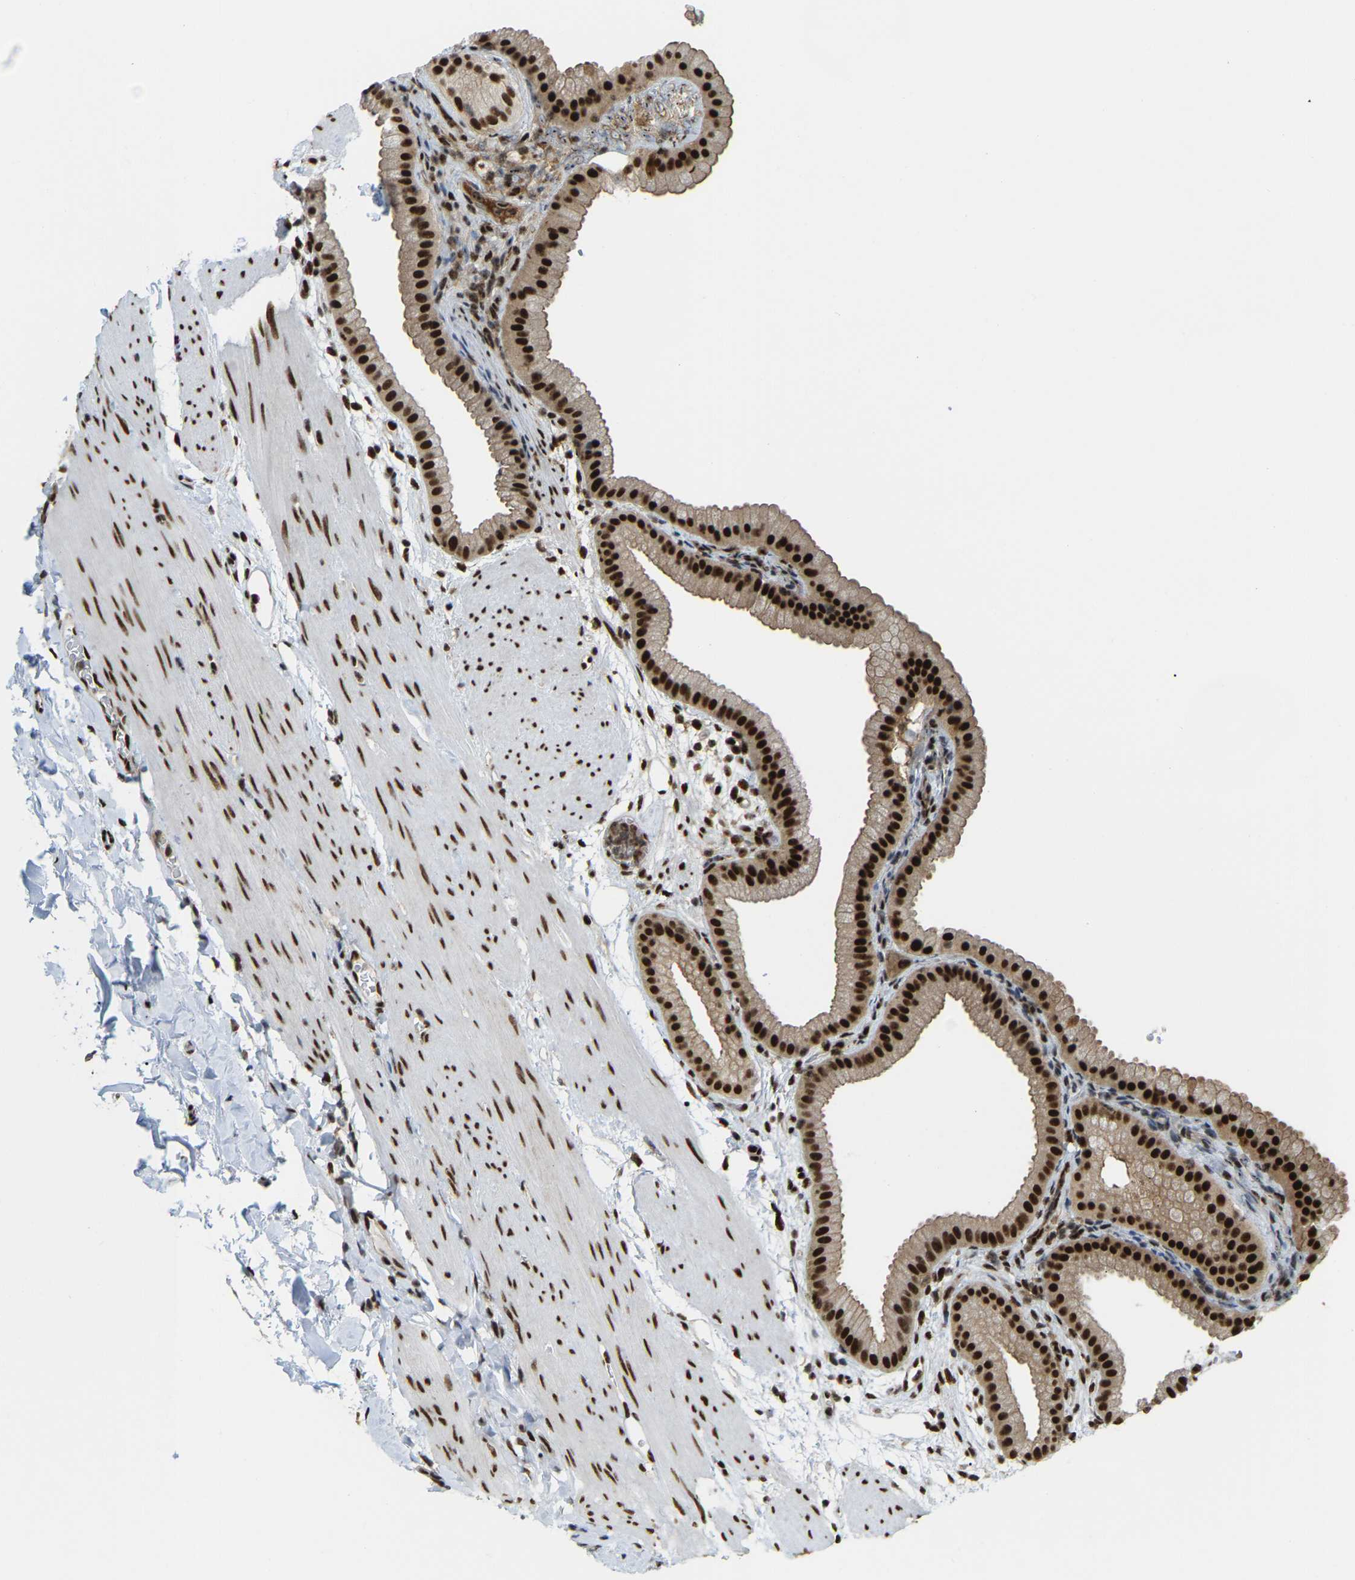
{"staining": {"intensity": "strong", "quantity": ">75%", "location": "nuclear"}, "tissue": "gallbladder", "cell_type": "Glandular cells", "image_type": "normal", "snomed": [{"axis": "morphology", "description": "Normal tissue, NOS"}, {"axis": "topography", "description": "Gallbladder"}], "caption": "A micrograph of human gallbladder stained for a protein demonstrates strong nuclear brown staining in glandular cells.", "gene": "NUMA1", "patient": {"sex": "female", "age": 64}}